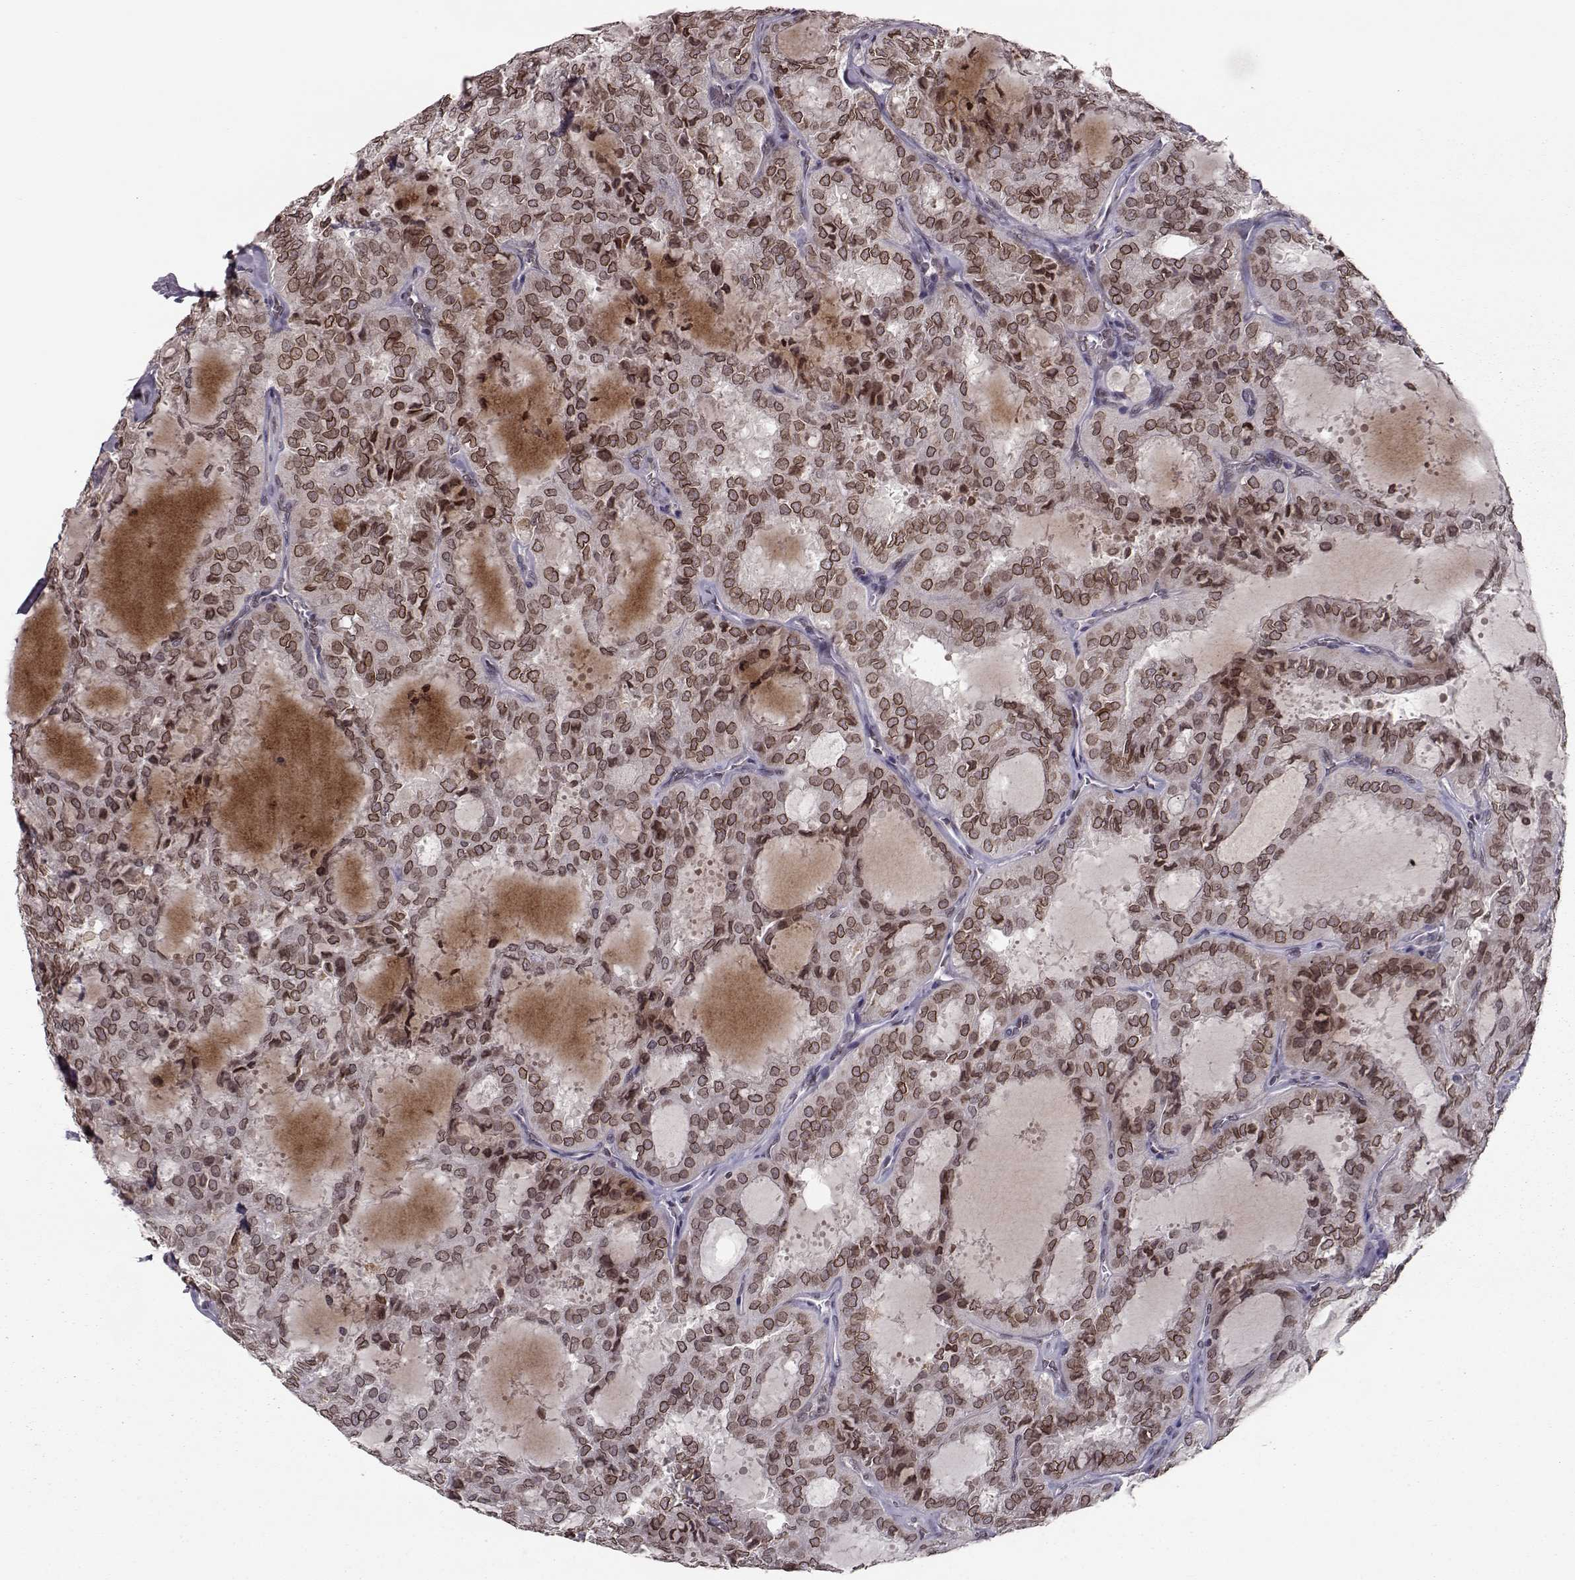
{"staining": {"intensity": "moderate", "quantity": ">75%", "location": "cytoplasmic/membranous,nuclear"}, "tissue": "thyroid cancer", "cell_type": "Tumor cells", "image_type": "cancer", "snomed": [{"axis": "morphology", "description": "Follicular adenoma carcinoma, NOS"}, {"axis": "topography", "description": "Thyroid gland"}], "caption": "Protein expression analysis of human thyroid cancer reveals moderate cytoplasmic/membranous and nuclear staining in approximately >75% of tumor cells.", "gene": "NUP37", "patient": {"sex": "male", "age": 75}}